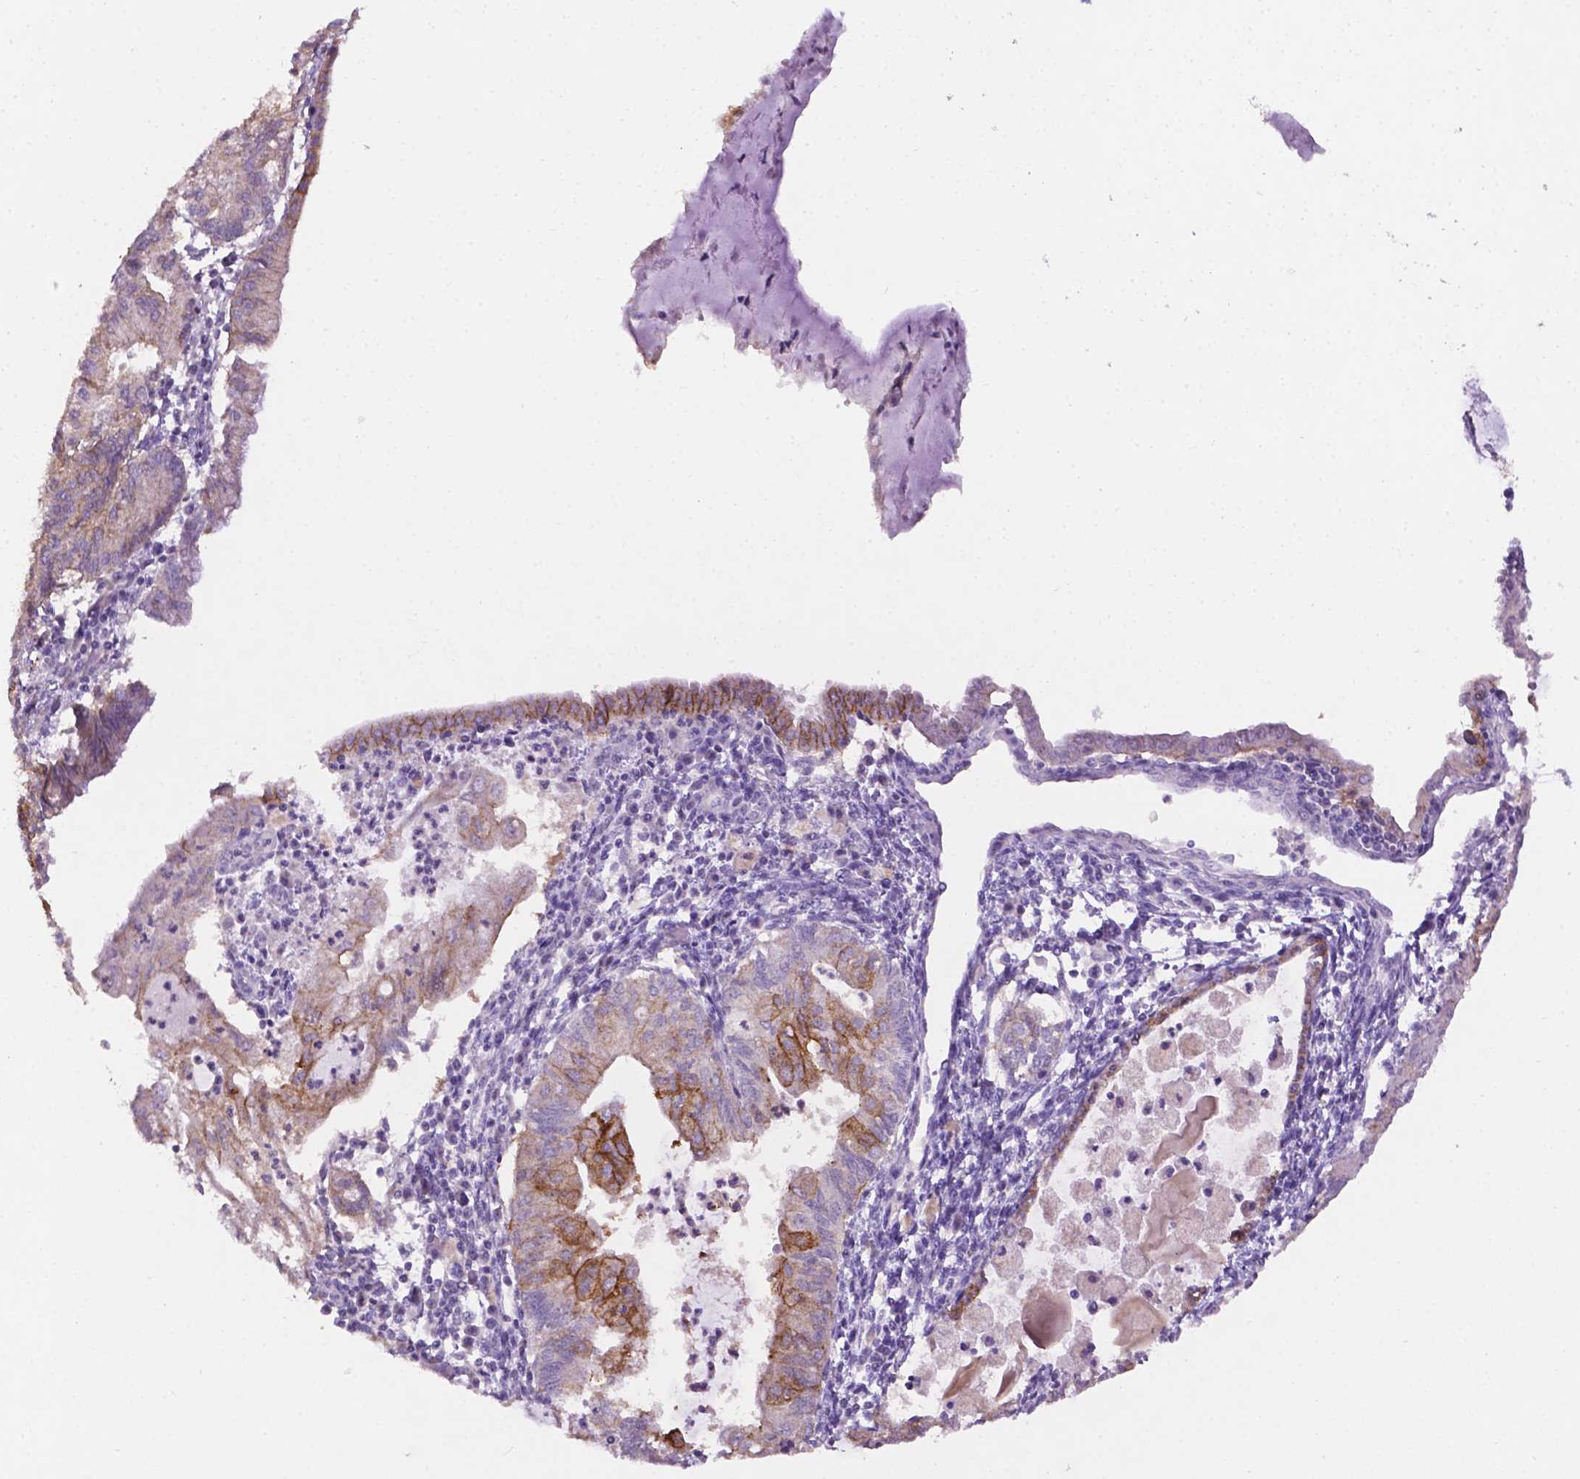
{"staining": {"intensity": "moderate", "quantity": "<25%", "location": "cytoplasmic/membranous"}, "tissue": "endometrial cancer", "cell_type": "Tumor cells", "image_type": "cancer", "snomed": [{"axis": "morphology", "description": "Carcinoma, NOS"}, {"axis": "topography", "description": "Endometrium"}], "caption": "Endometrial cancer (carcinoma) tissue shows moderate cytoplasmic/membranous positivity in about <25% of tumor cells Ihc stains the protein in brown and the nuclei are stained blue.", "gene": "TACSTD2", "patient": {"sex": "female", "age": 62}}